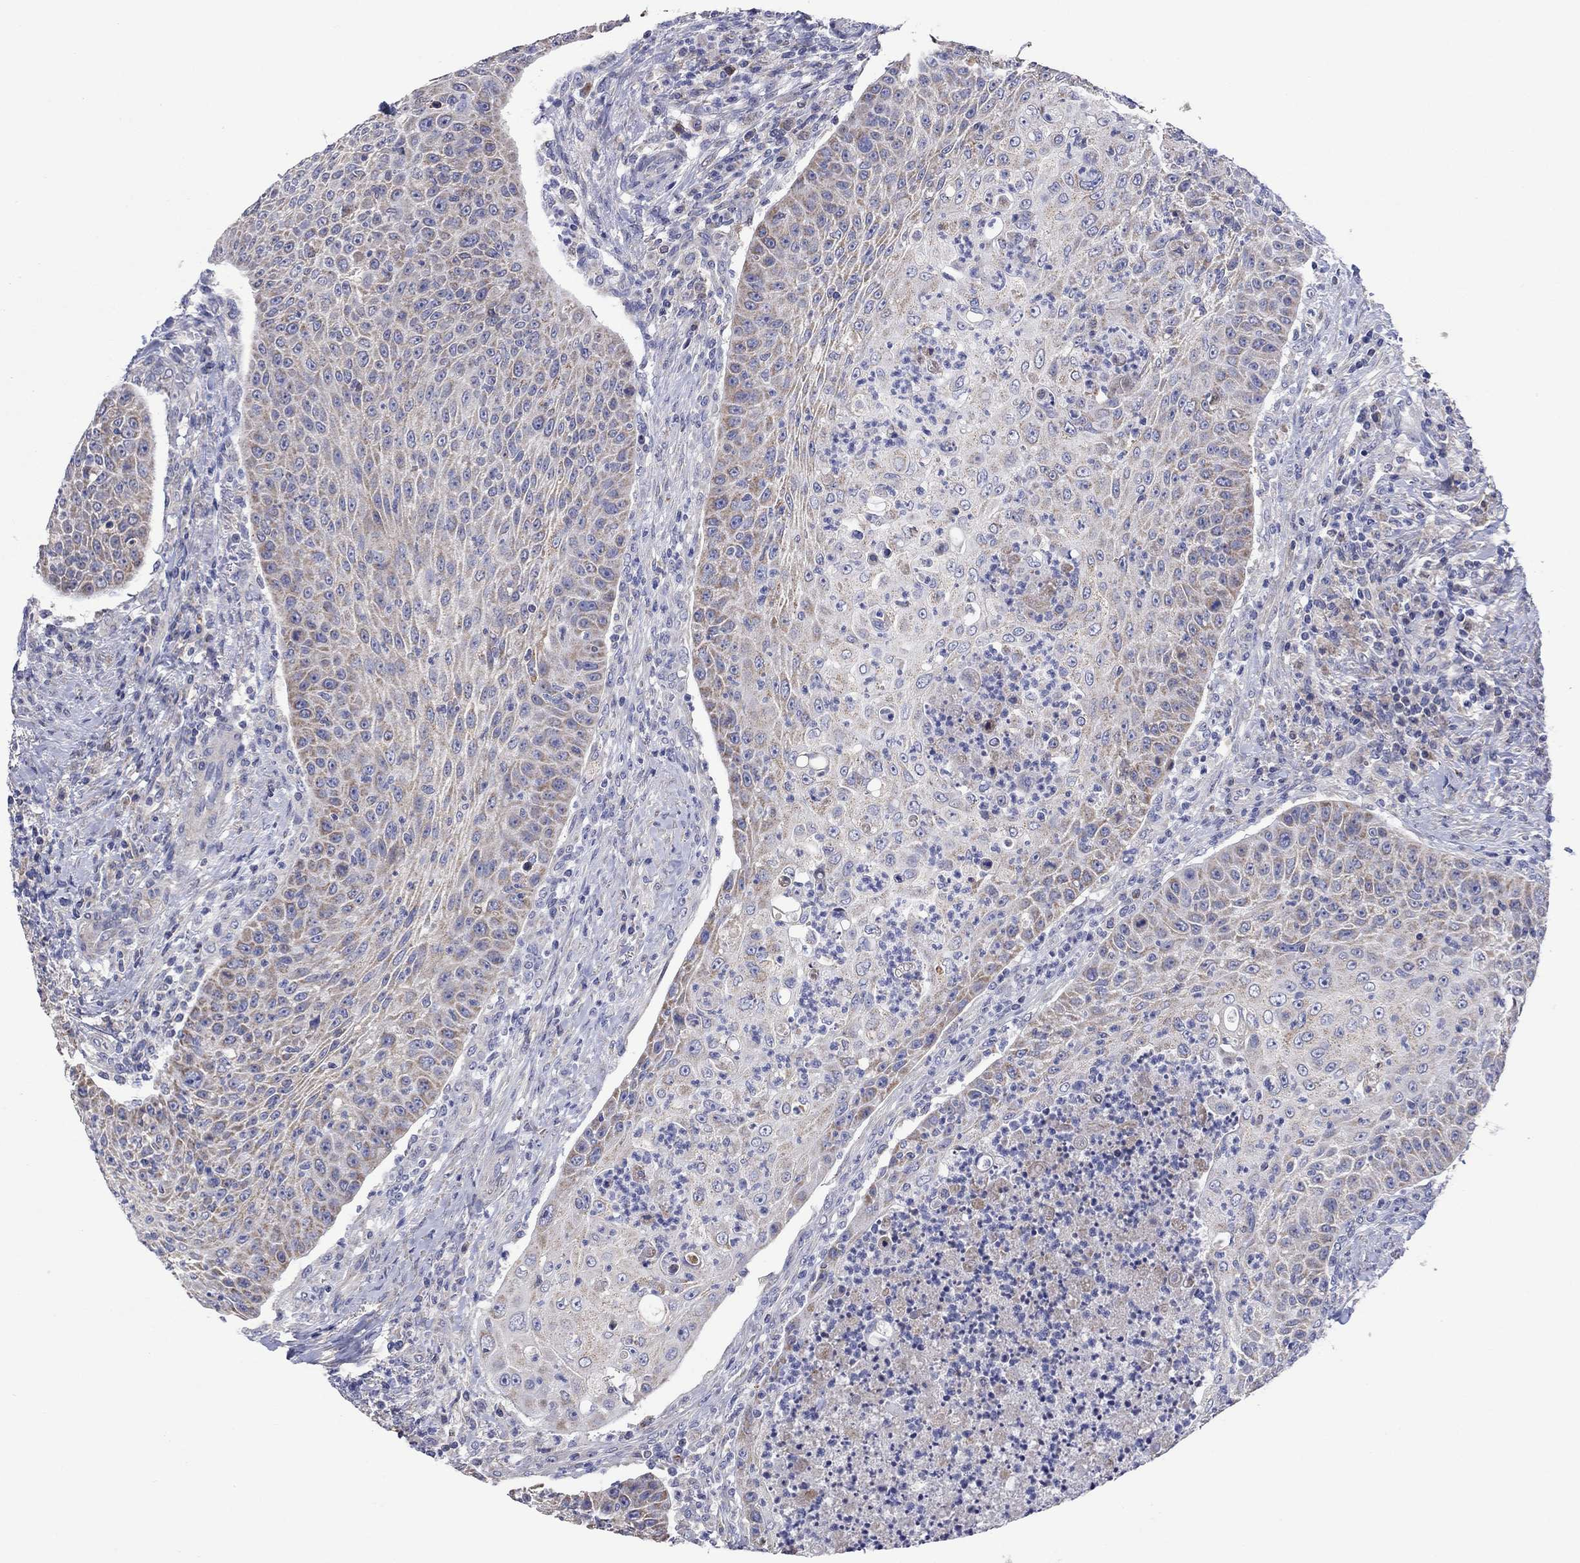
{"staining": {"intensity": "moderate", "quantity": "25%-75%", "location": "cytoplasmic/membranous"}, "tissue": "head and neck cancer", "cell_type": "Tumor cells", "image_type": "cancer", "snomed": [{"axis": "morphology", "description": "Squamous cell carcinoma, NOS"}, {"axis": "topography", "description": "Head-Neck"}], "caption": "Head and neck squamous cell carcinoma tissue demonstrates moderate cytoplasmic/membranous staining in approximately 25%-75% of tumor cells, visualized by immunohistochemistry. (DAB (3,3'-diaminobenzidine) = brown stain, brightfield microscopy at high magnification).", "gene": "CLVS1", "patient": {"sex": "male", "age": 69}}